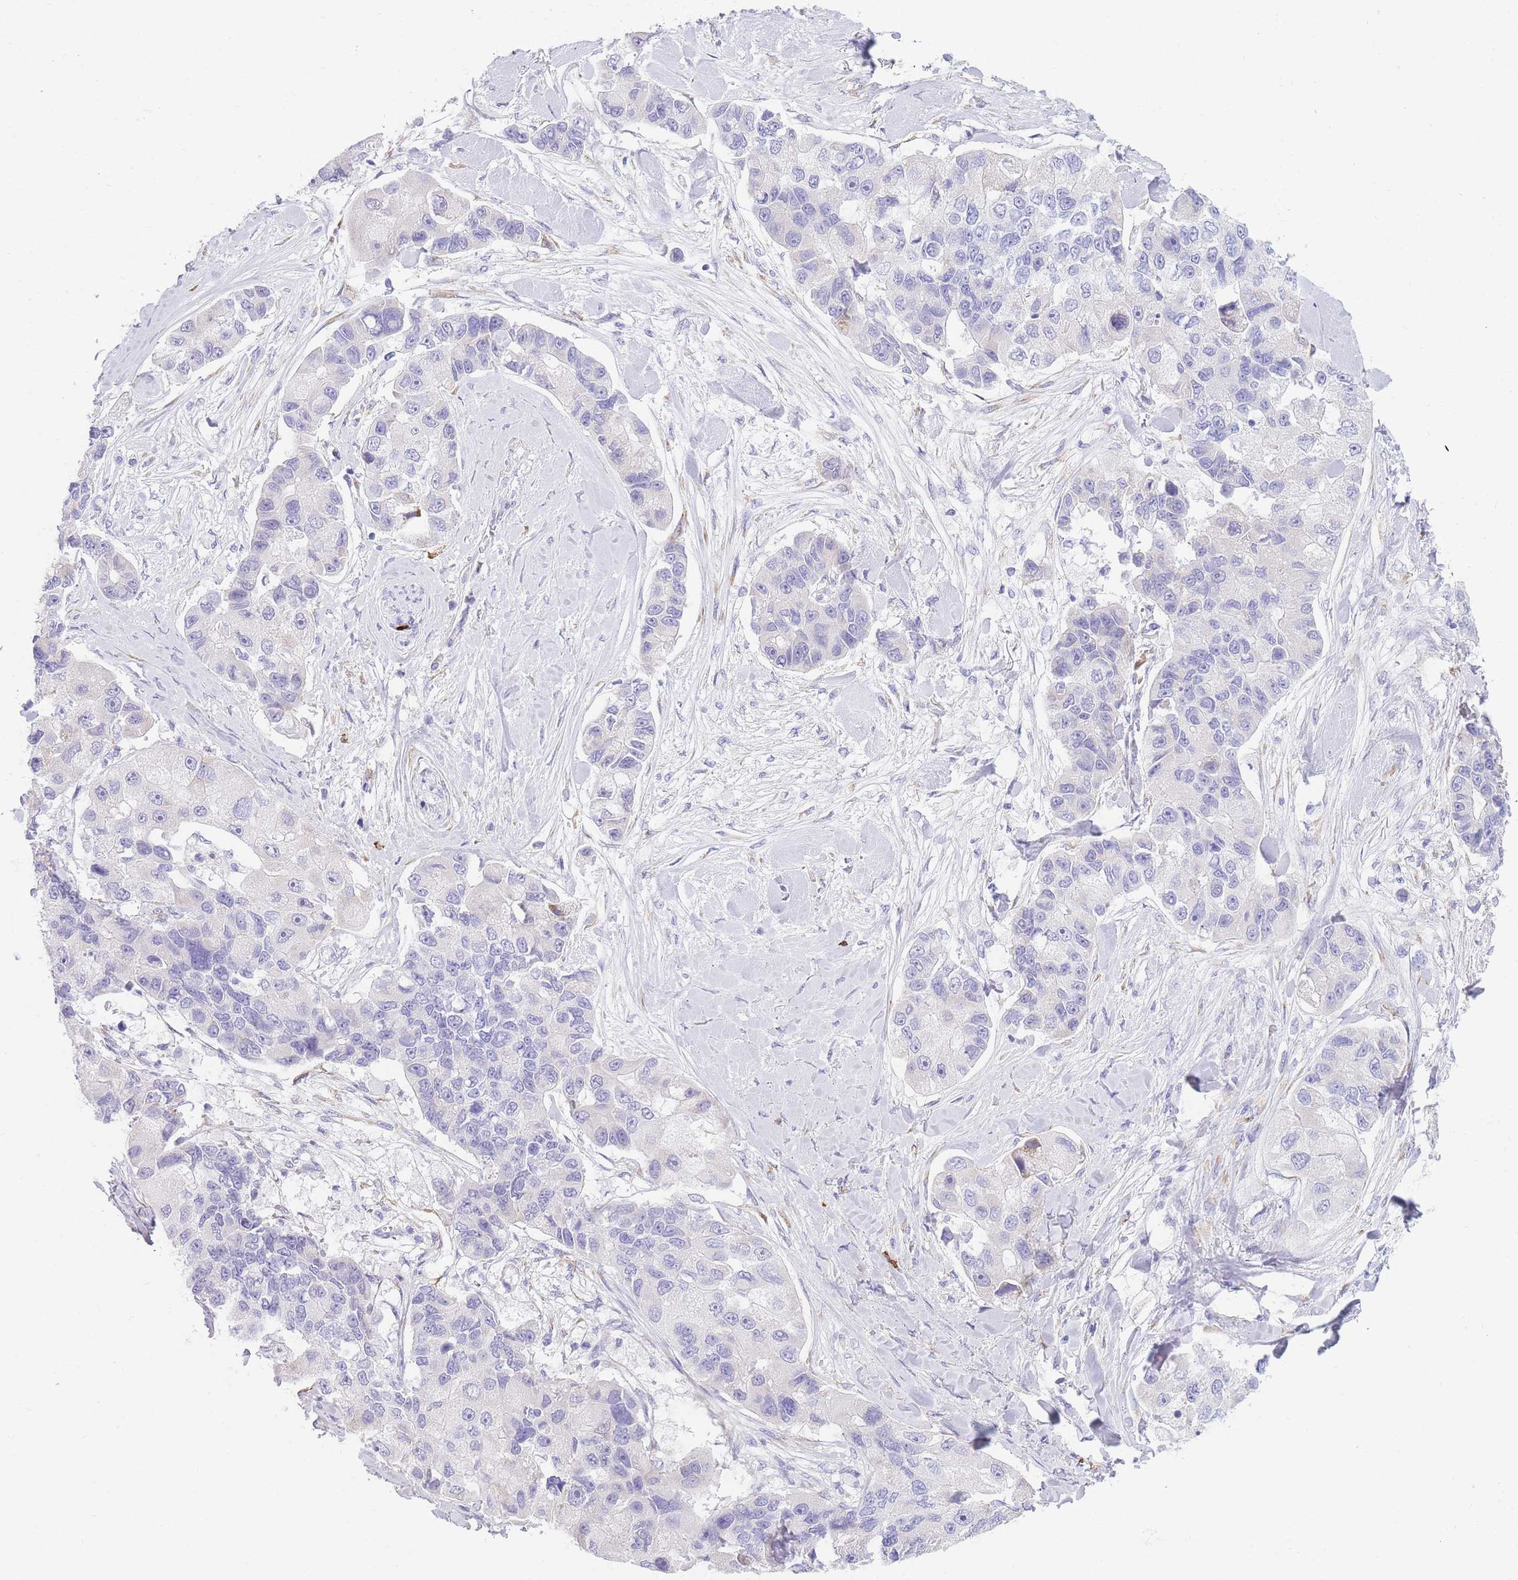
{"staining": {"intensity": "negative", "quantity": "none", "location": "none"}, "tissue": "lung cancer", "cell_type": "Tumor cells", "image_type": "cancer", "snomed": [{"axis": "morphology", "description": "Adenocarcinoma, NOS"}, {"axis": "topography", "description": "Lung"}], "caption": "DAB immunohistochemical staining of lung cancer (adenocarcinoma) shows no significant positivity in tumor cells.", "gene": "TPSD1", "patient": {"sex": "female", "age": 54}}